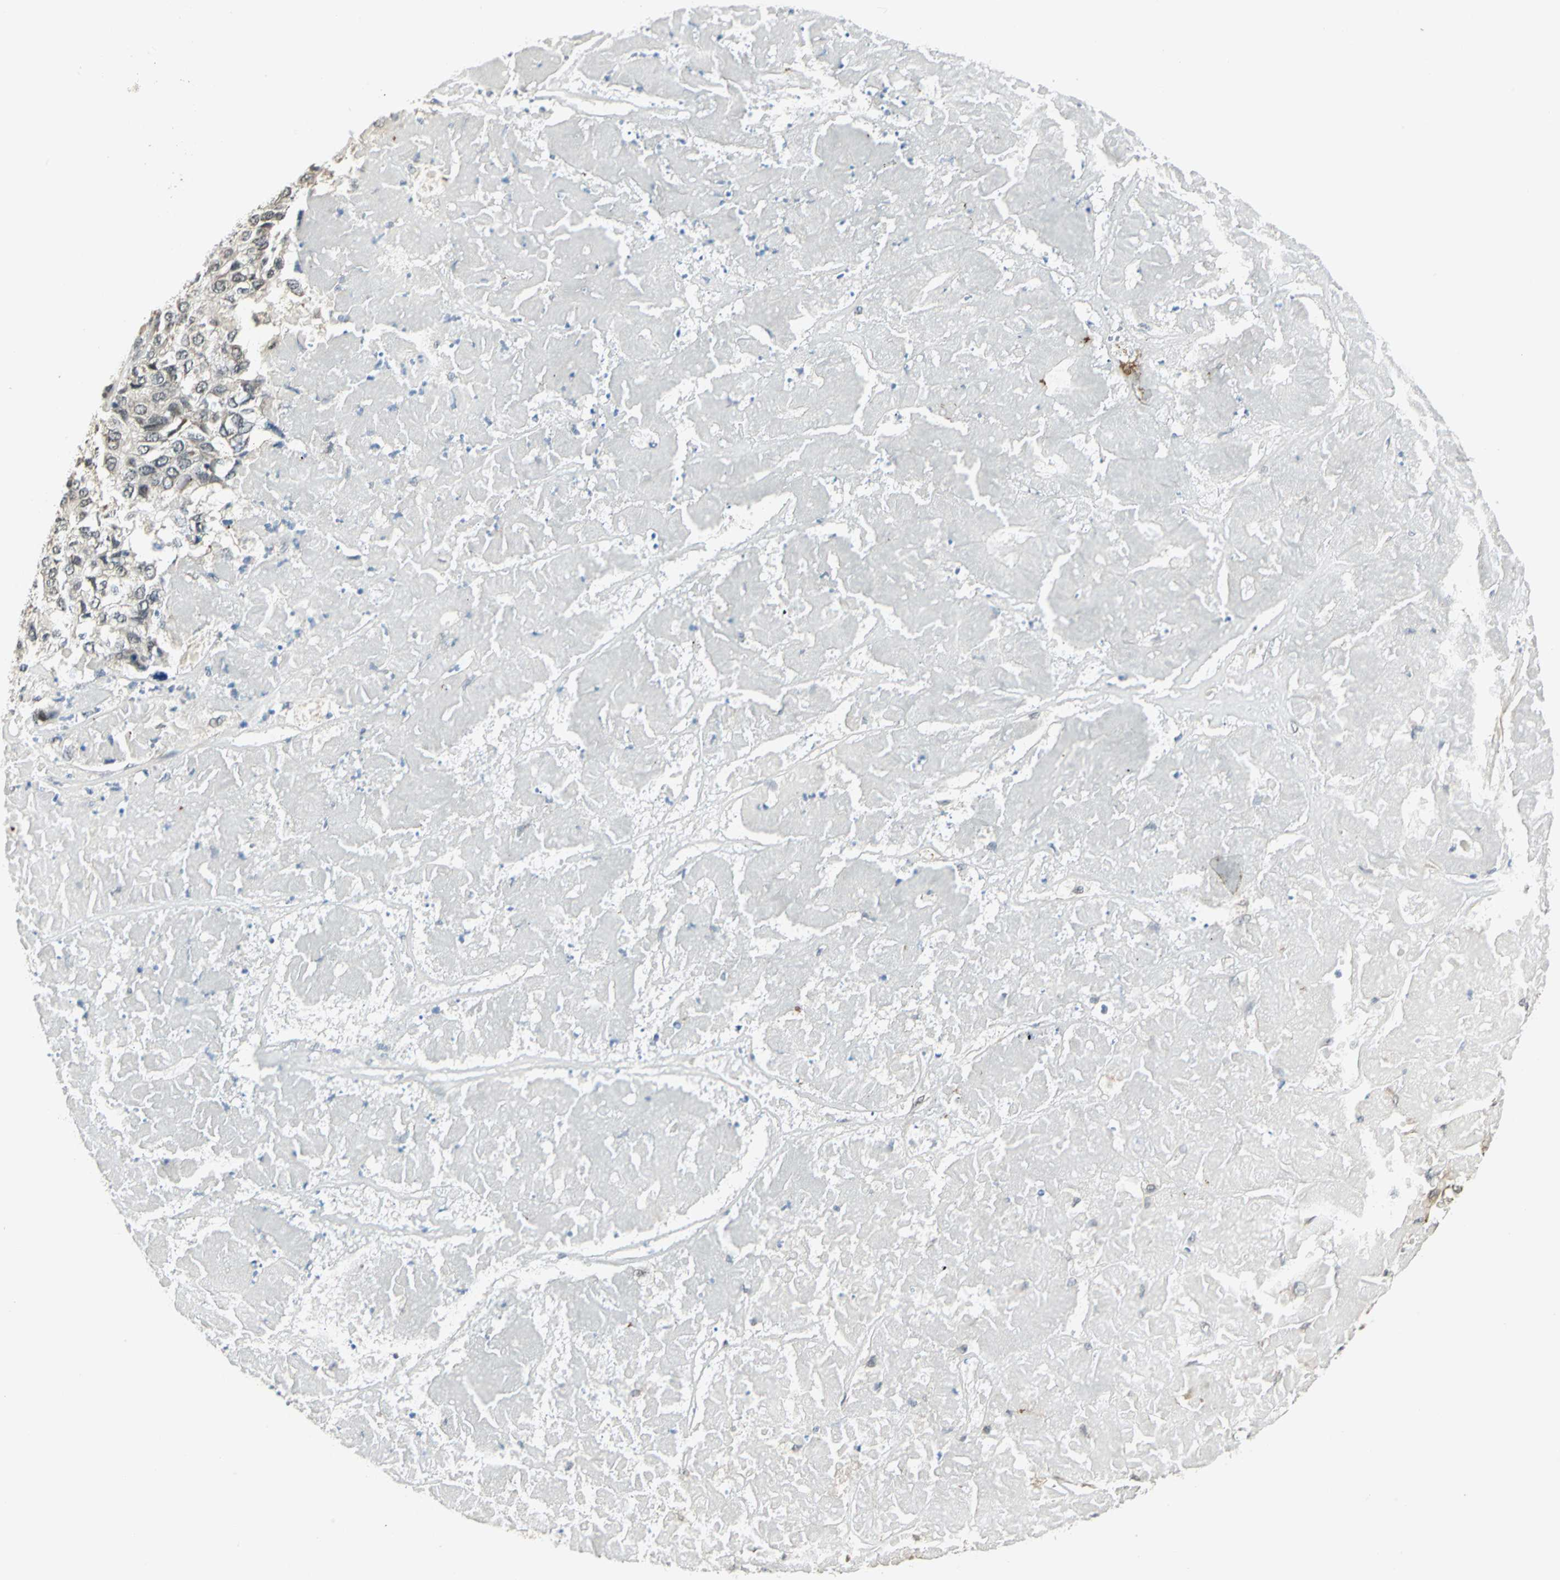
{"staining": {"intensity": "weak", "quantity": "25%-75%", "location": "cytoplasmic/membranous"}, "tissue": "pancreatic cancer", "cell_type": "Tumor cells", "image_type": "cancer", "snomed": [{"axis": "morphology", "description": "Adenocarcinoma, NOS"}, {"axis": "topography", "description": "Pancreas"}], "caption": "This is an image of immunohistochemistry staining of pancreatic cancer (adenocarcinoma), which shows weak positivity in the cytoplasmic/membranous of tumor cells.", "gene": "PLAGL2", "patient": {"sex": "male", "age": 50}}